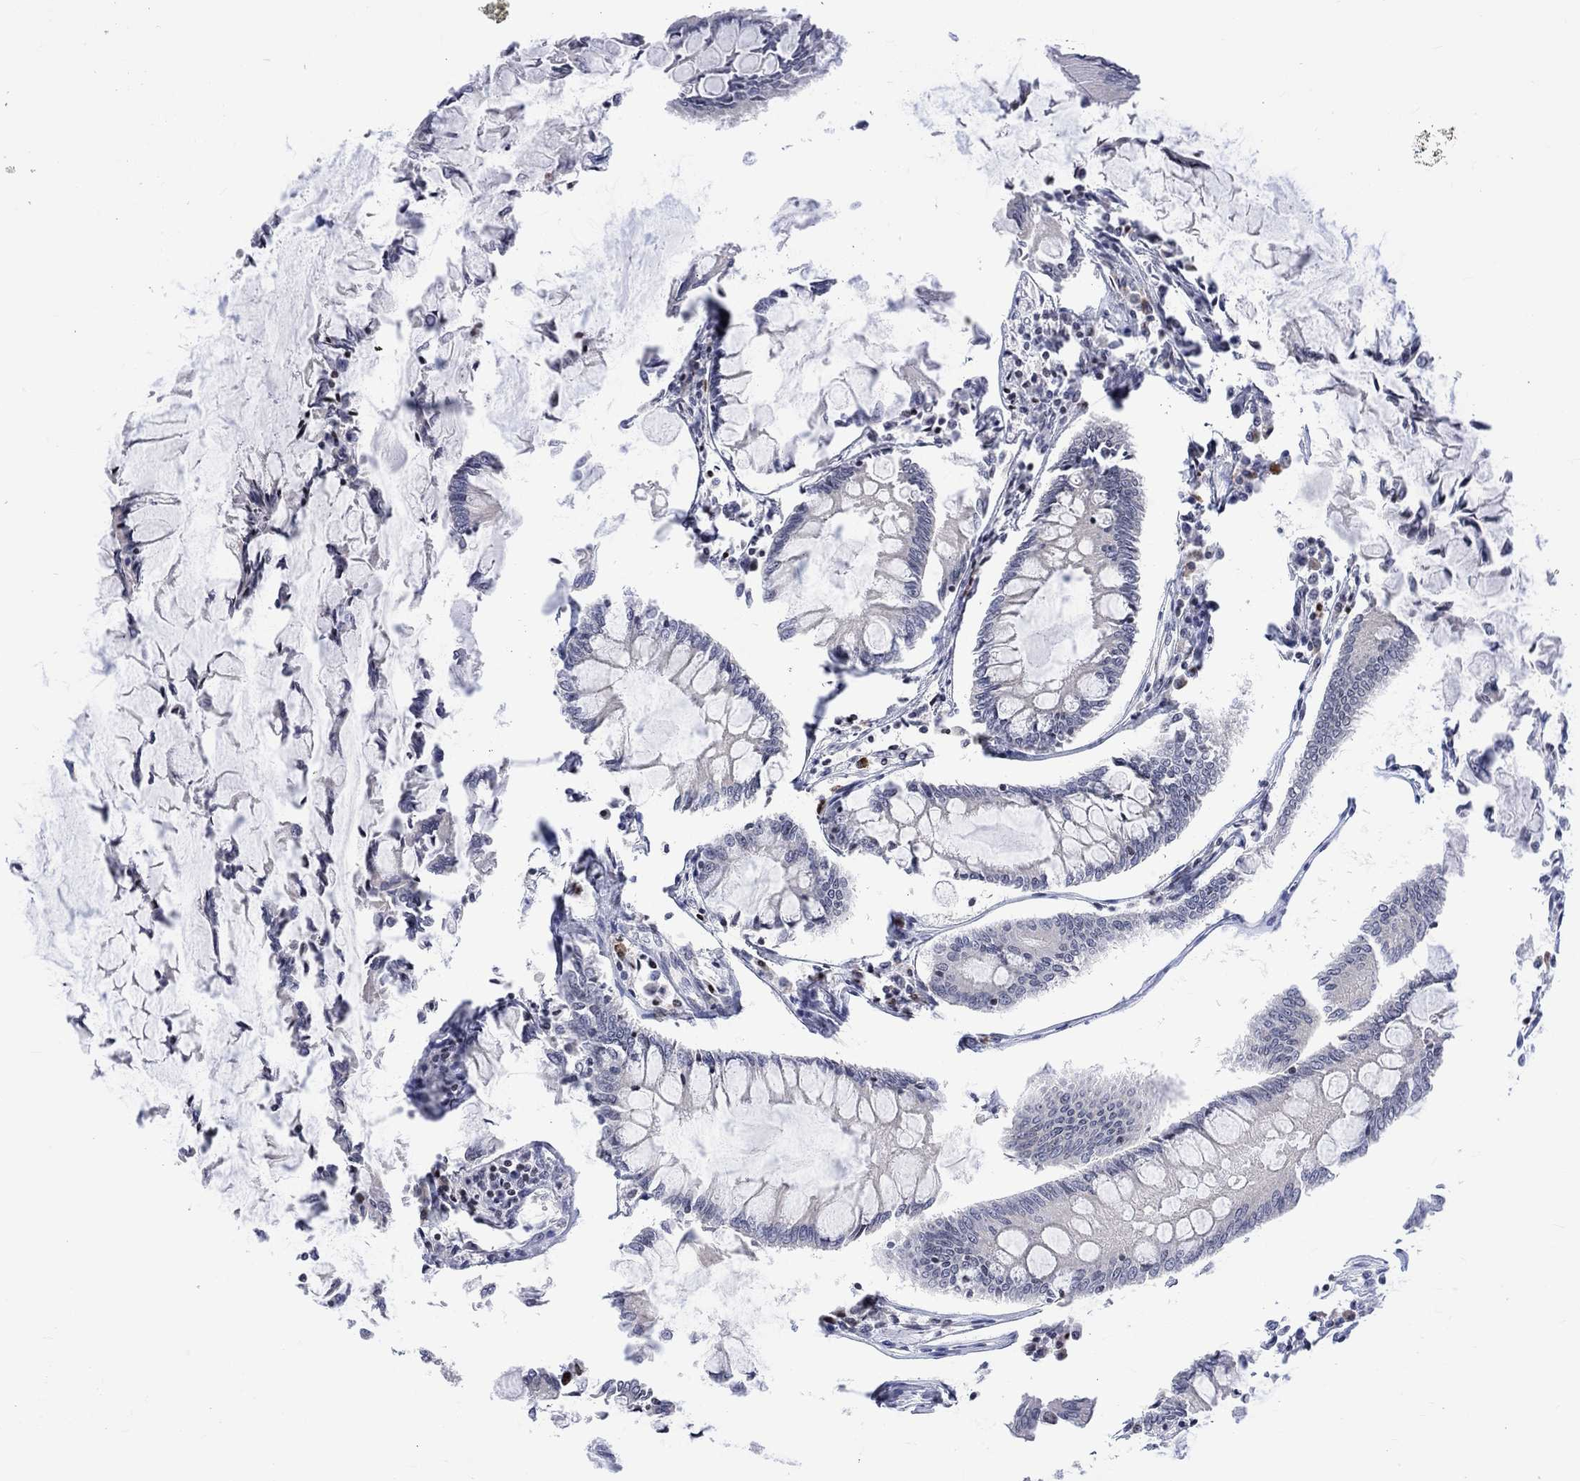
{"staining": {"intensity": "negative", "quantity": "none", "location": "none"}, "tissue": "colorectal cancer", "cell_type": "Tumor cells", "image_type": "cancer", "snomed": [{"axis": "morphology", "description": "Adenocarcinoma, NOS"}, {"axis": "topography", "description": "Colon"}], "caption": "This is an immunohistochemistry histopathology image of human colorectal adenocarcinoma. There is no expression in tumor cells.", "gene": "DCX", "patient": {"sex": "female", "age": 65}}